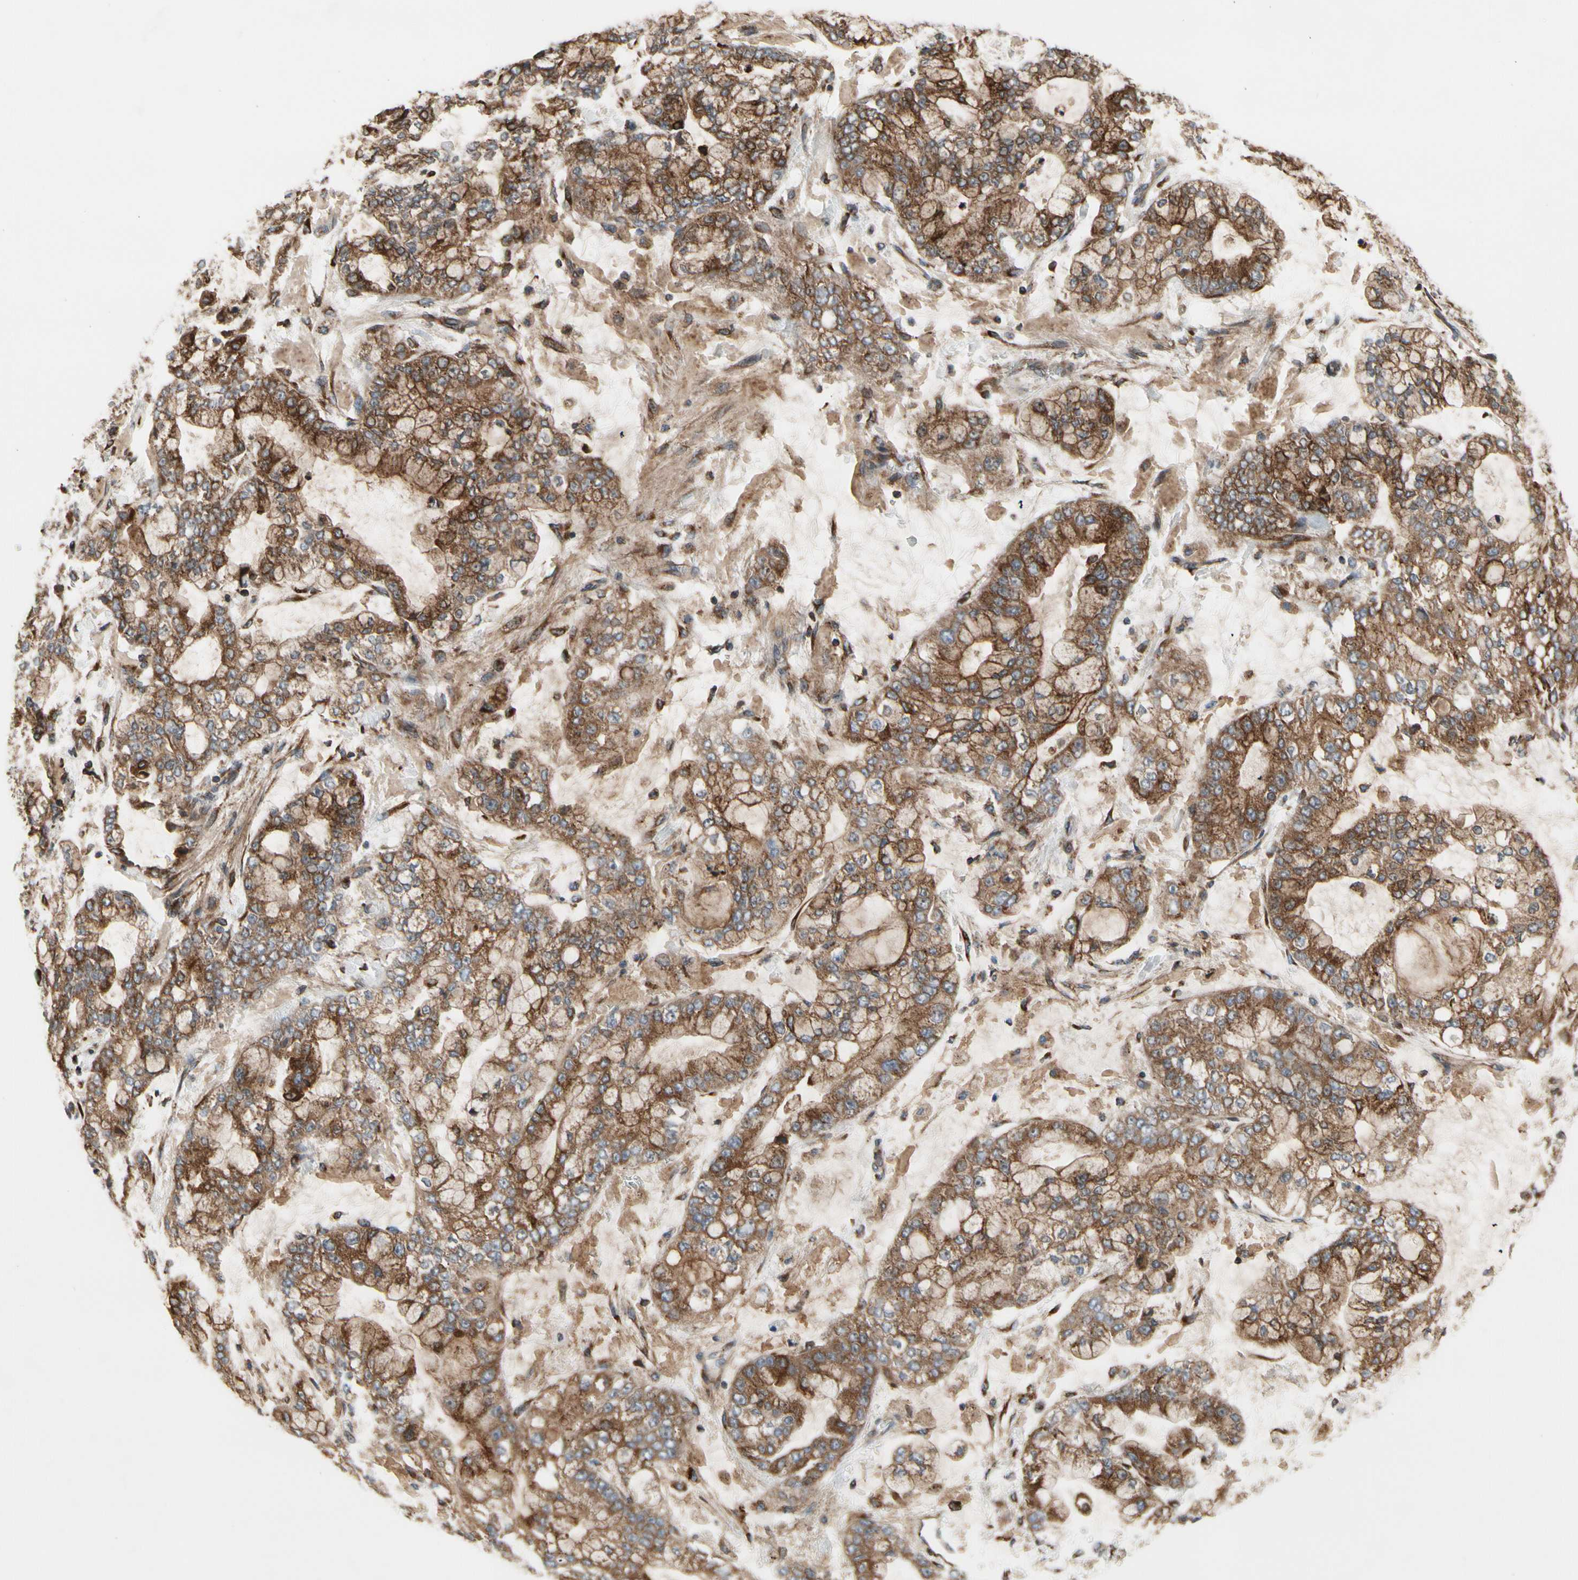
{"staining": {"intensity": "strong", "quantity": ">75%", "location": "cytoplasmic/membranous"}, "tissue": "stomach cancer", "cell_type": "Tumor cells", "image_type": "cancer", "snomed": [{"axis": "morphology", "description": "Adenocarcinoma, NOS"}, {"axis": "topography", "description": "Stomach"}], "caption": "Immunohistochemistry (IHC) histopathology image of neoplastic tissue: stomach cancer (adenocarcinoma) stained using IHC exhibits high levels of strong protein expression localized specifically in the cytoplasmic/membranous of tumor cells, appearing as a cytoplasmic/membranous brown color.", "gene": "SLC39A9", "patient": {"sex": "male", "age": 76}}